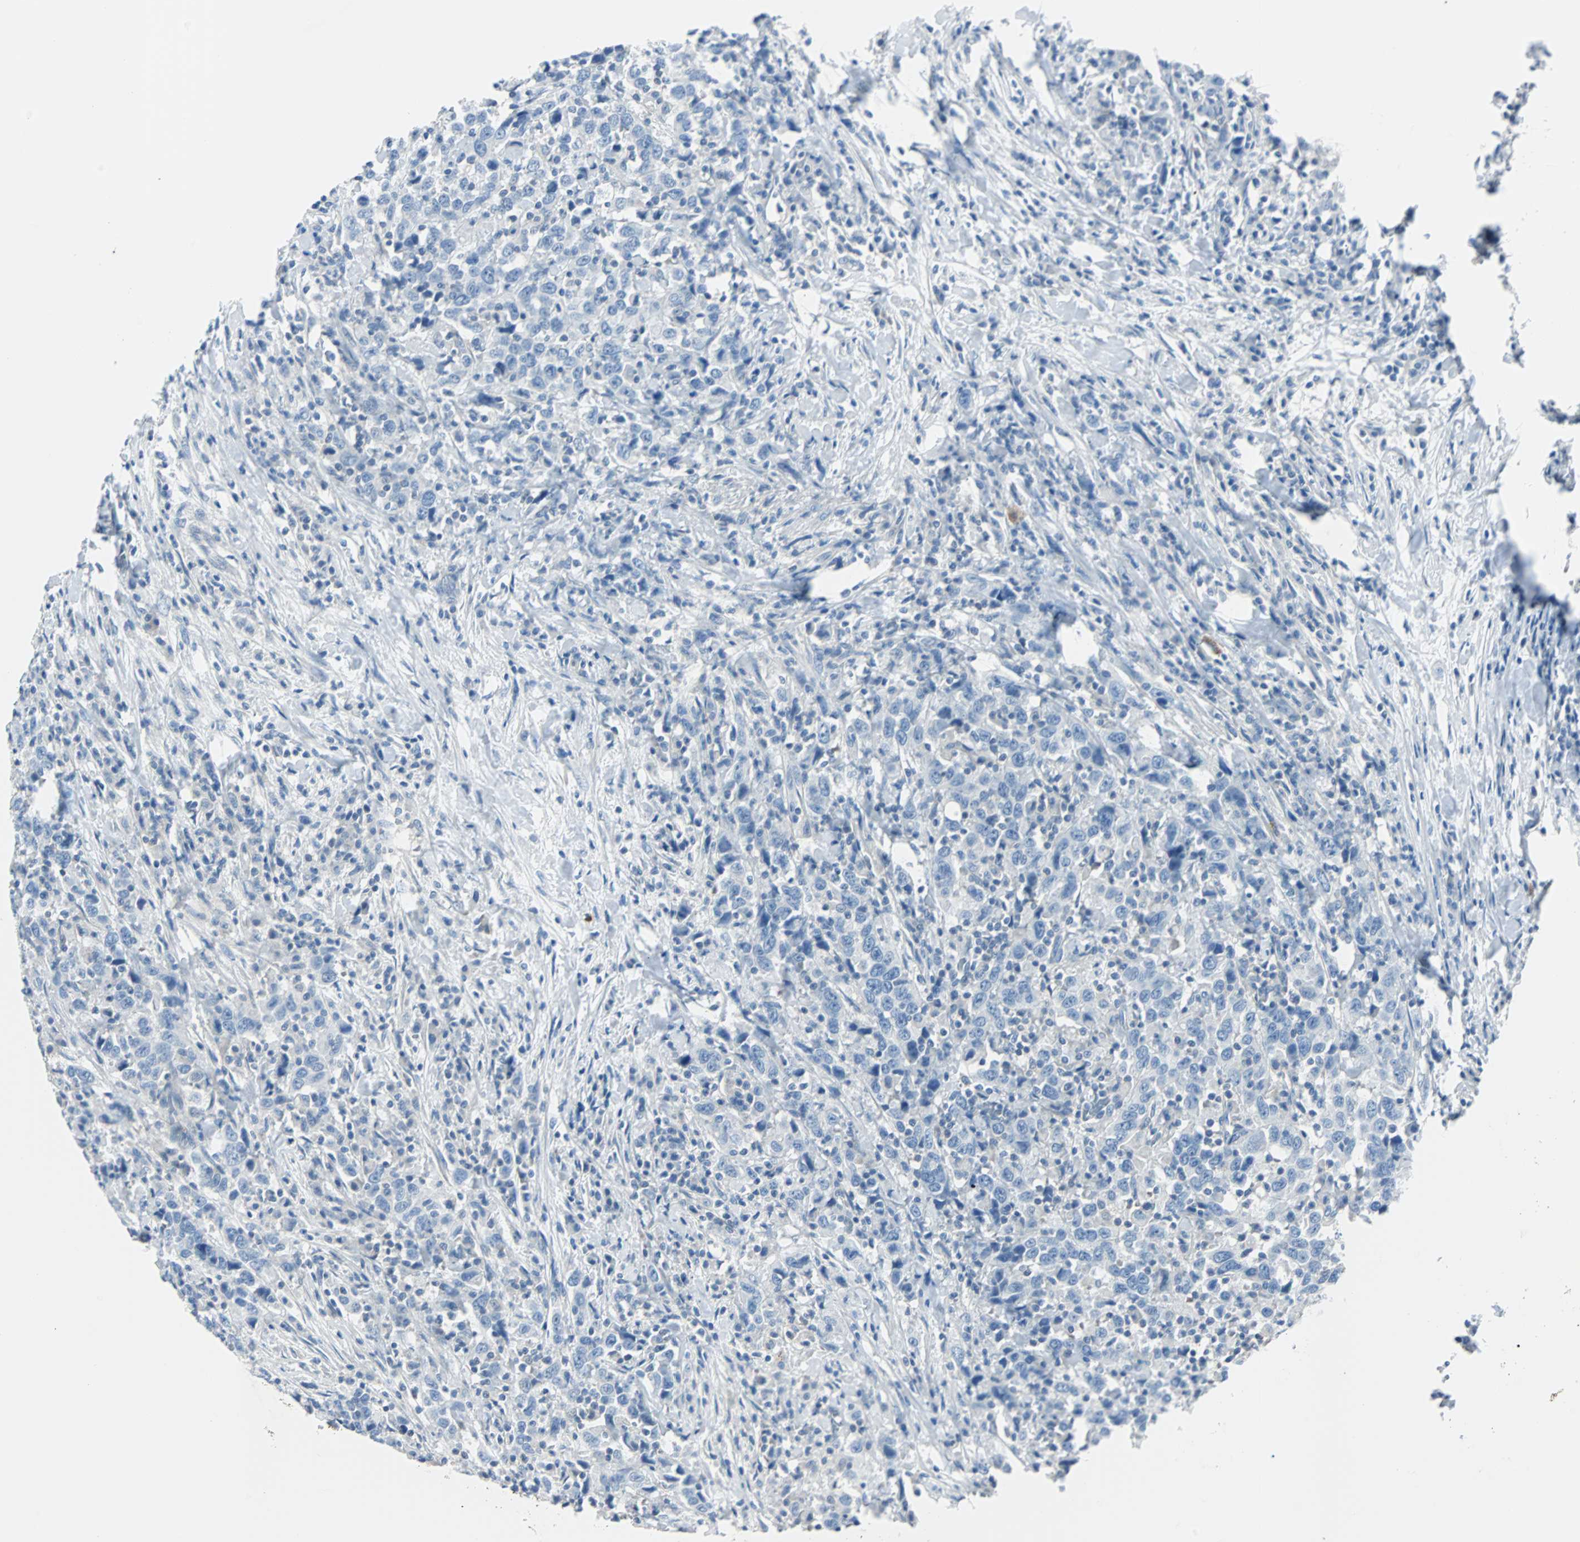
{"staining": {"intensity": "negative", "quantity": "none", "location": "none"}, "tissue": "urothelial cancer", "cell_type": "Tumor cells", "image_type": "cancer", "snomed": [{"axis": "morphology", "description": "Urothelial carcinoma, High grade"}, {"axis": "topography", "description": "Urinary bladder"}], "caption": "This is an IHC histopathology image of human urothelial cancer. There is no expression in tumor cells.", "gene": "RASA1", "patient": {"sex": "male", "age": 61}}